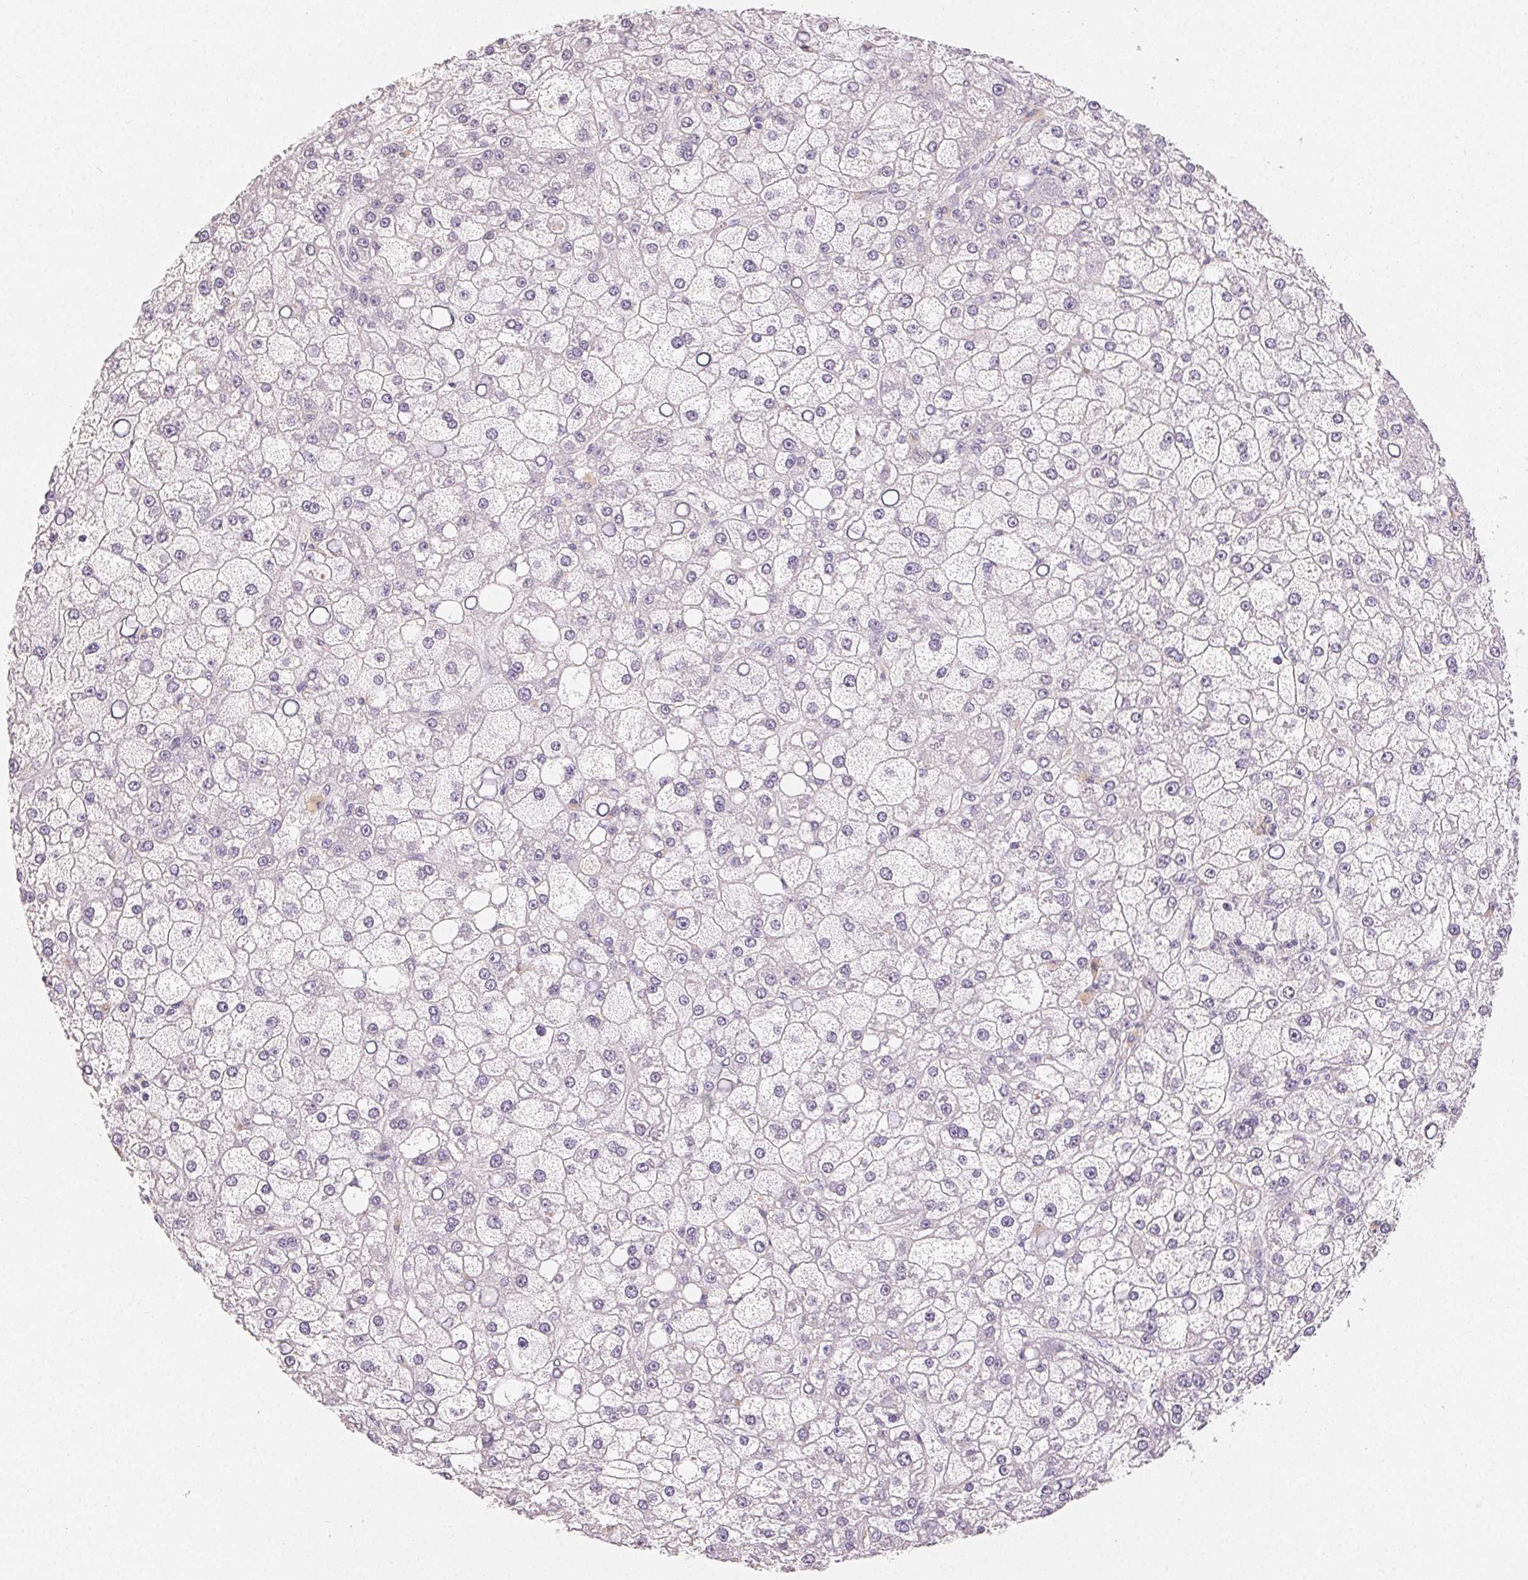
{"staining": {"intensity": "negative", "quantity": "none", "location": "none"}, "tissue": "liver cancer", "cell_type": "Tumor cells", "image_type": "cancer", "snomed": [{"axis": "morphology", "description": "Carcinoma, Hepatocellular, NOS"}, {"axis": "topography", "description": "Liver"}], "caption": "This is a histopathology image of immunohistochemistry (IHC) staining of liver cancer (hepatocellular carcinoma), which shows no expression in tumor cells.", "gene": "TMEM174", "patient": {"sex": "male", "age": 67}}